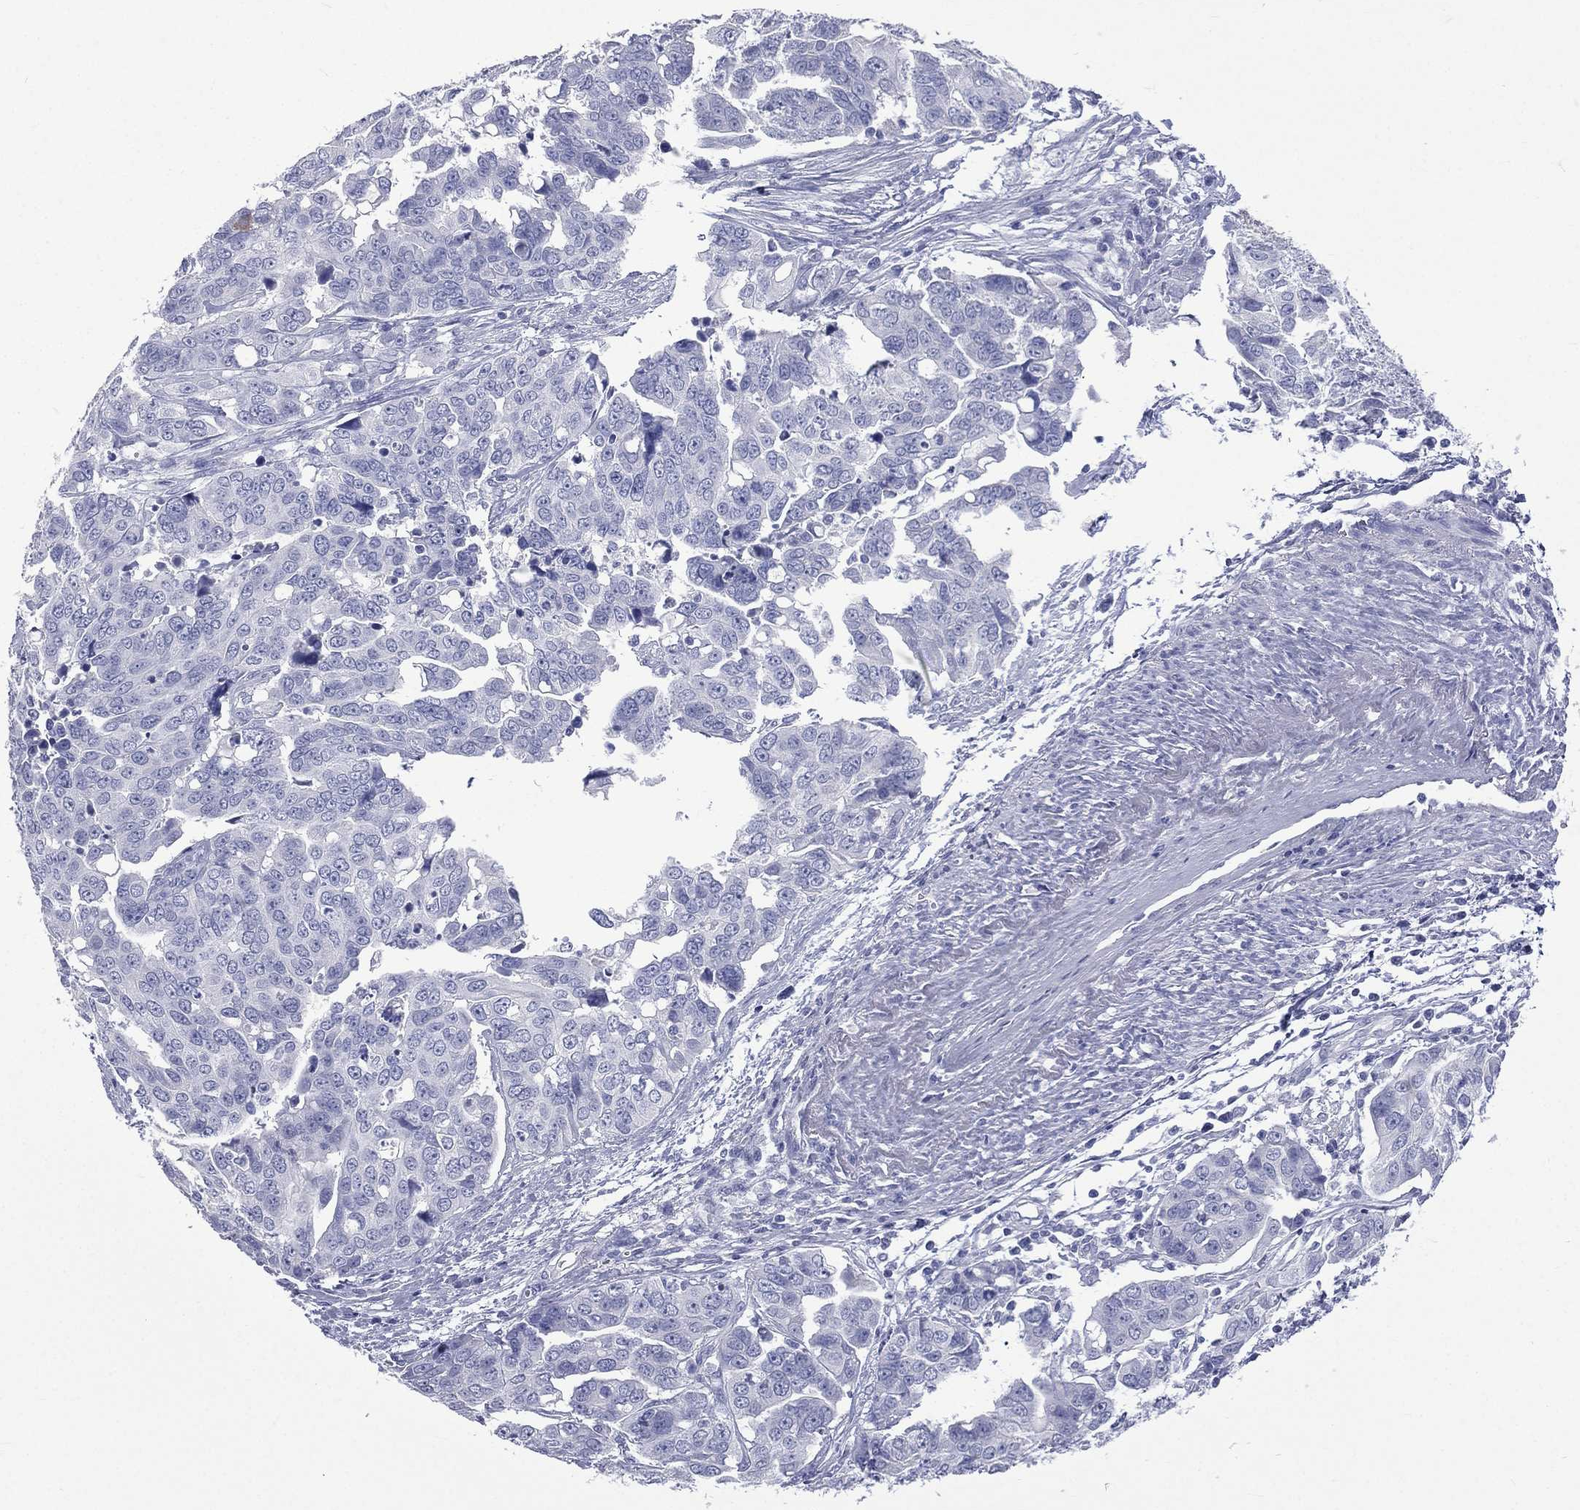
{"staining": {"intensity": "negative", "quantity": "none", "location": "none"}, "tissue": "ovarian cancer", "cell_type": "Tumor cells", "image_type": "cancer", "snomed": [{"axis": "morphology", "description": "Carcinoma, endometroid"}, {"axis": "topography", "description": "Ovary"}], "caption": "There is no significant staining in tumor cells of ovarian cancer. The staining is performed using DAB (3,3'-diaminobenzidine) brown chromogen with nuclei counter-stained in using hematoxylin.", "gene": "CES2", "patient": {"sex": "female", "age": 78}}